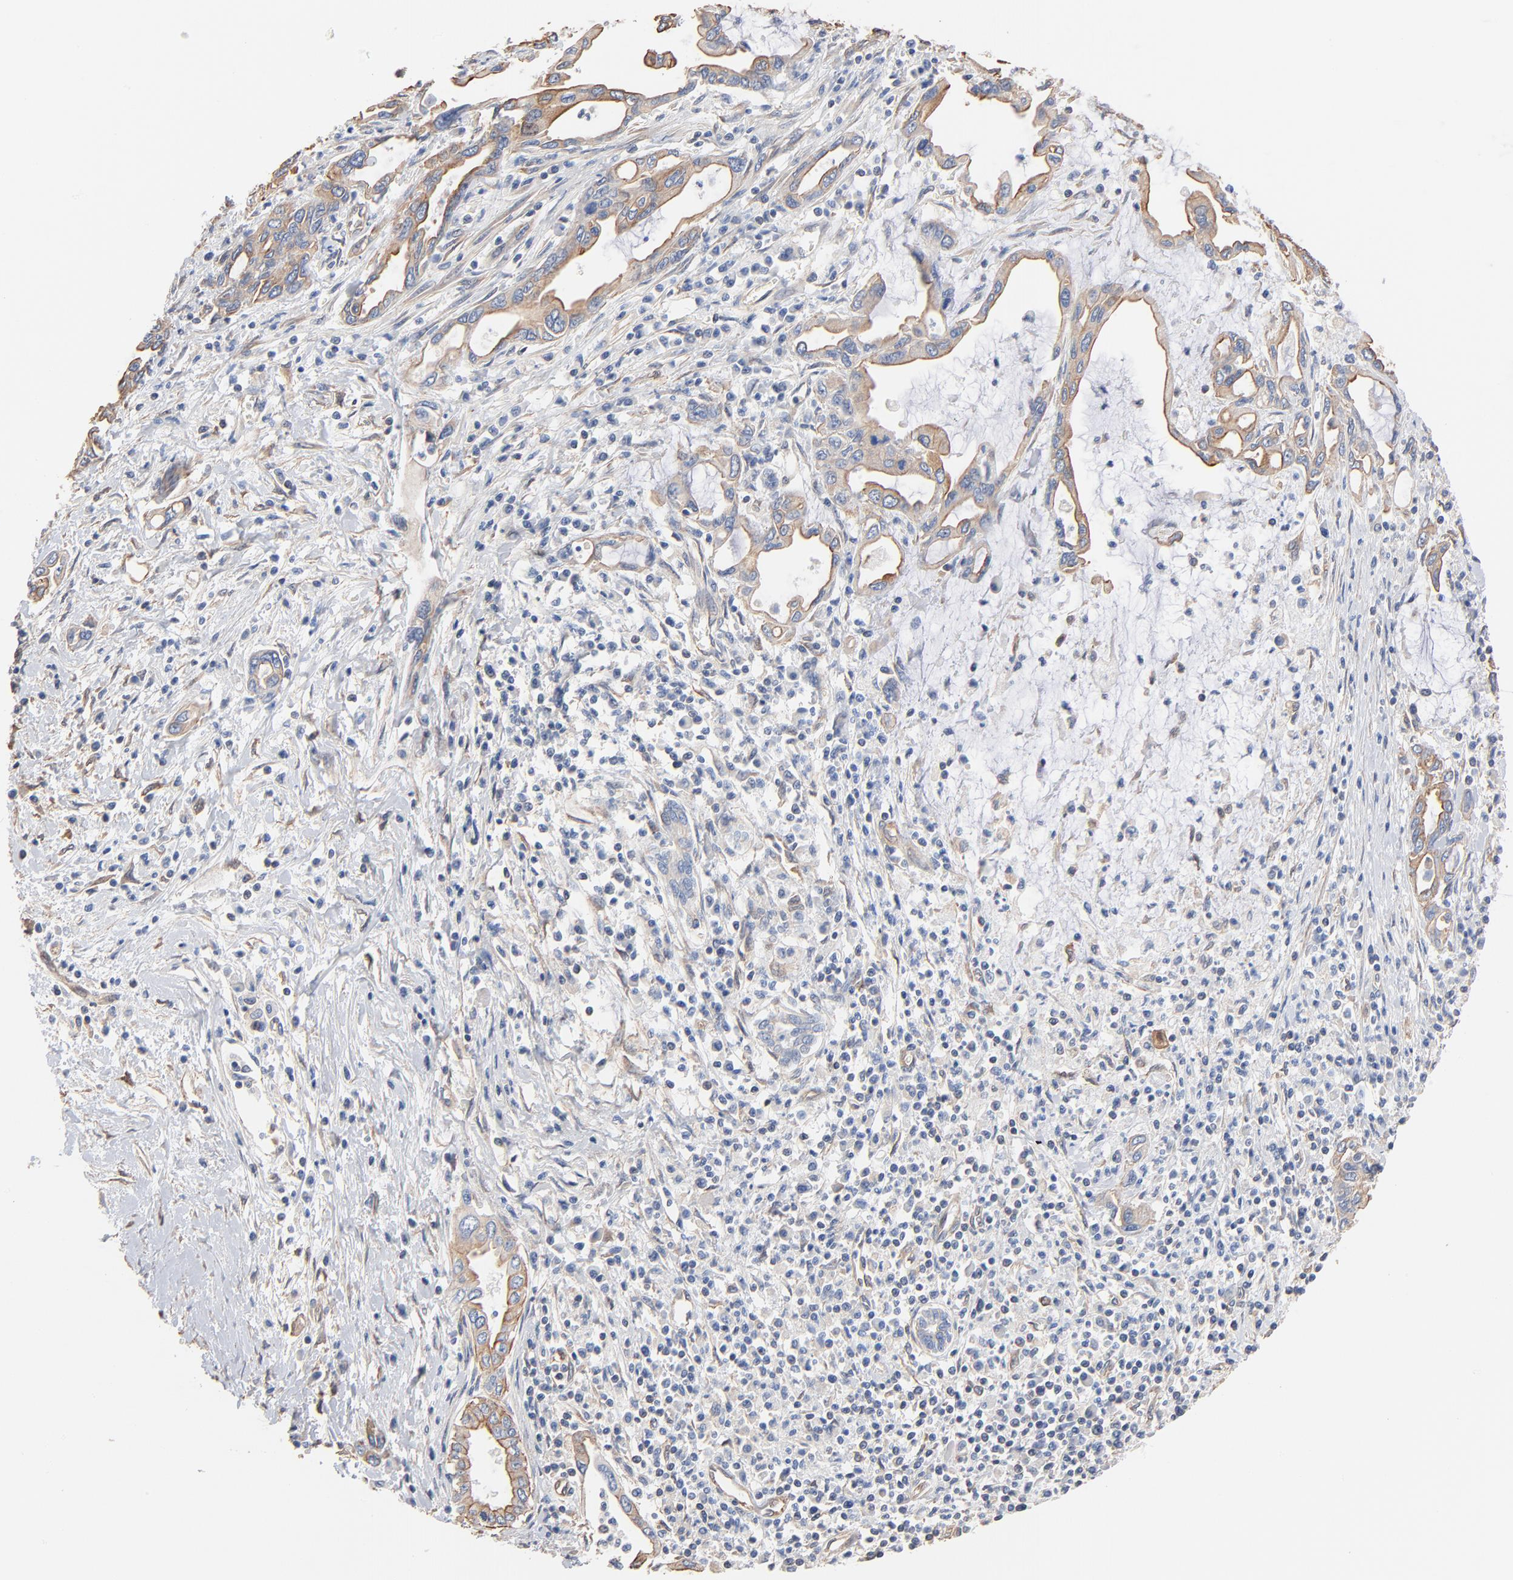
{"staining": {"intensity": "moderate", "quantity": ">75%", "location": "cytoplasmic/membranous"}, "tissue": "pancreatic cancer", "cell_type": "Tumor cells", "image_type": "cancer", "snomed": [{"axis": "morphology", "description": "Adenocarcinoma, NOS"}, {"axis": "topography", "description": "Pancreas"}], "caption": "Pancreatic adenocarcinoma stained with a protein marker demonstrates moderate staining in tumor cells.", "gene": "ABCD4", "patient": {"sex": "female", "age": 57}}